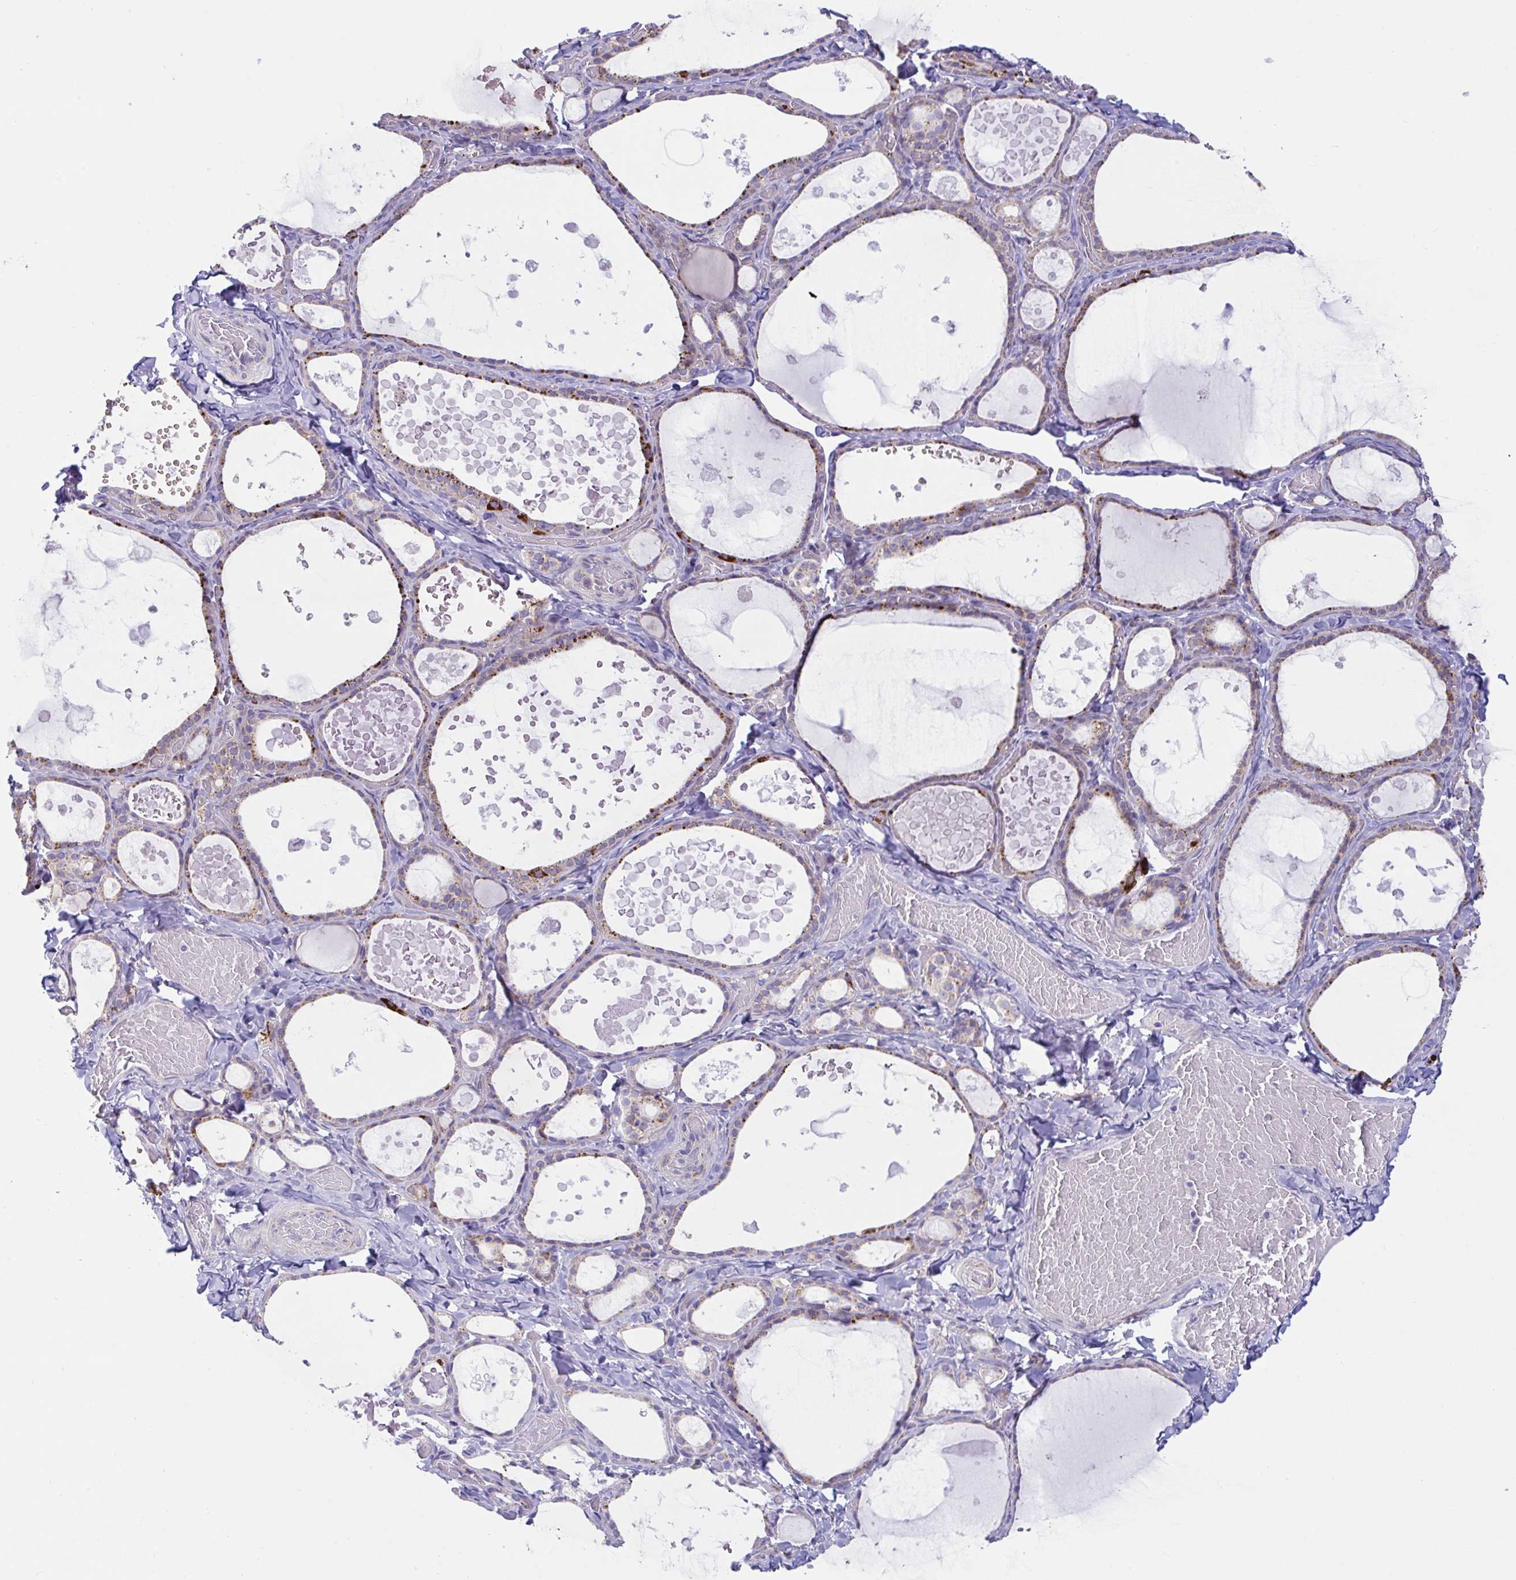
{"staining": {"intensity": "moderate", "quantity": "25%-75%", "location": "cytoplasmic/membranous"}, "tissue": "thyroid gland", "cell_type": "Glandular cells", "image_type": "normal", "snomed": [{"axis": "morphology", "description": "Normal tissue, NOS"}, {"axis": "topography", "description": "Thyroid gland"}], "caption": "The histopathology image demonstrates immunohistochemical staining of unremarkable thyroid gland. There is moderate cytoplasmic/membranous staining is present in approximately 25%-75% of glandular cells.", "gene": "DTX3", "patient": {"sex": "female", "age": 56}}